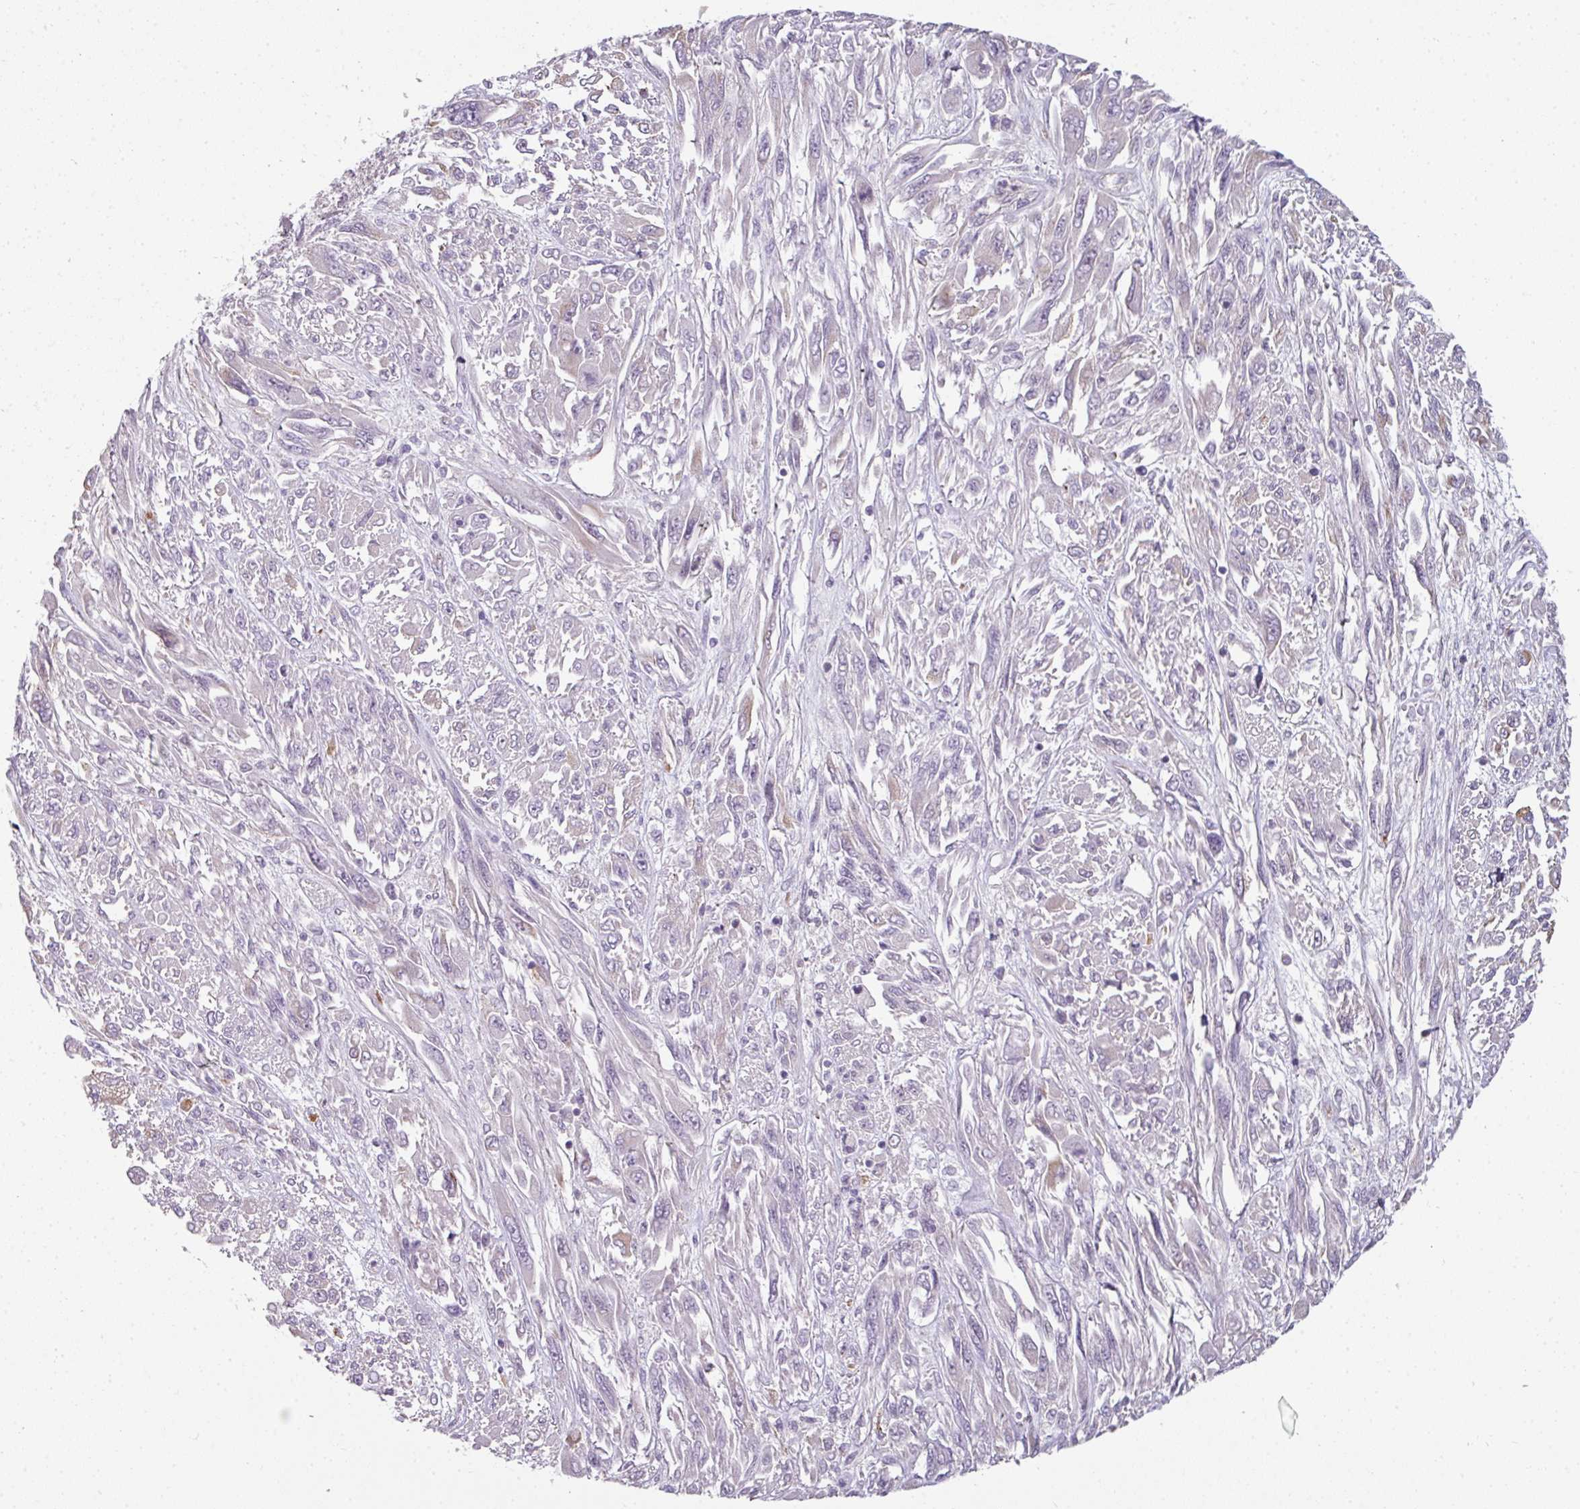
{"staining": {"intensity": "negative", "quantity": "none", "location": "none"}, "tissue": "melanoma", "cell_type": "Tumor cells", "image_type": "cancer", "snomed": [{"axis": "morphology", "description": "Malignant melanoma, NOS"}, {"axis": "topography", "description": "Skin"}], "caption": "This histopathology image is of malignant melanoma stained with IHC to label a protein in brown with the nuclei are counter-stained blue. There is no staining in tumor cells.", "gene": "C19orf33", "patient": {"sex": "female", "age": 91}}